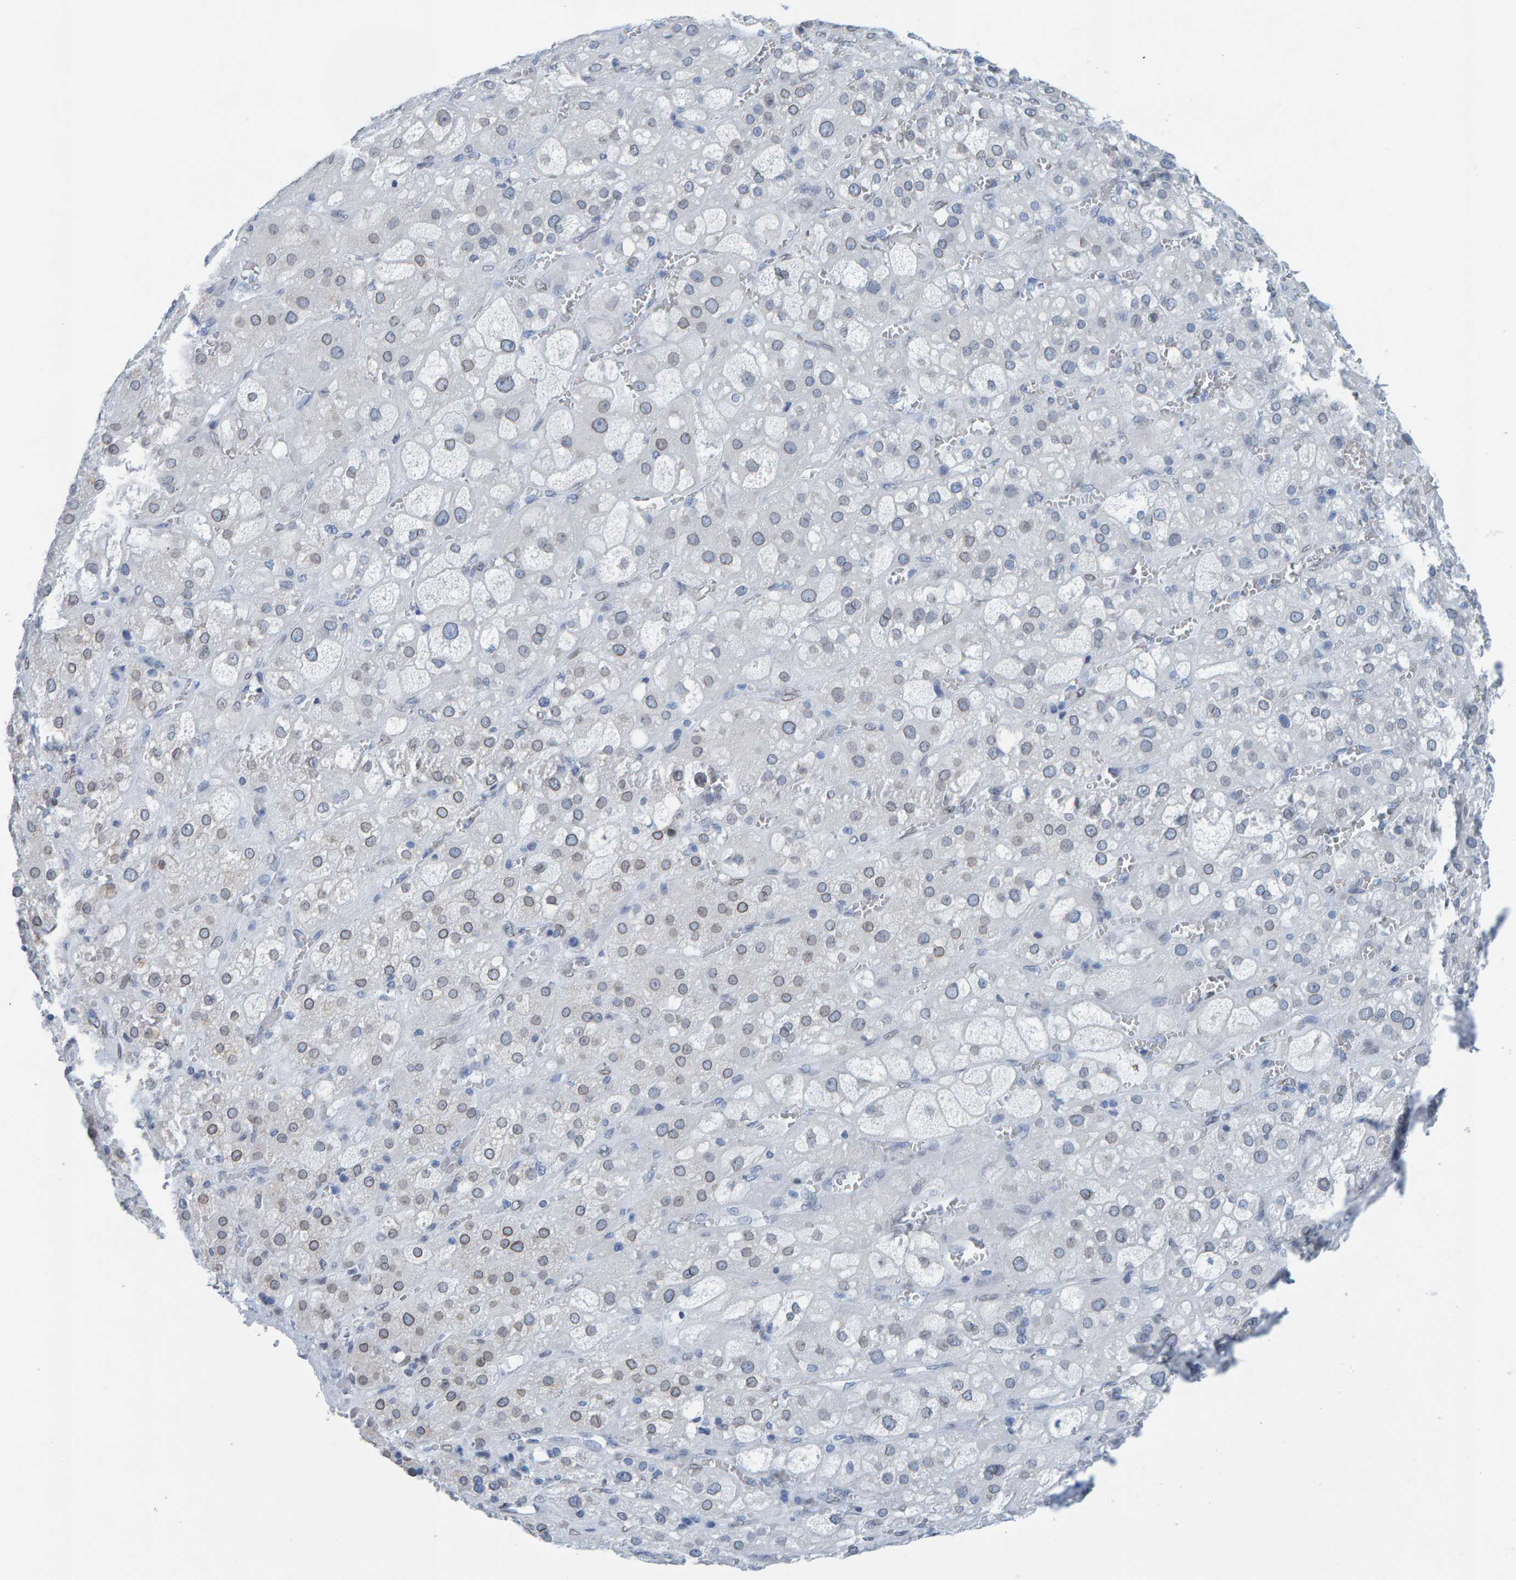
{"staining": {"intensity": "moderate", "quantity": "<25%", "location": "cytoplasmic/membranous,nuclear"}, "tissue": "adrenal gland", "cell_type": "Glandular cells", "image_type": "normal", "snomed": [{"axis": "morphology", "description": "Normal tissue, NOS"}, {"axis": "topography", "description": "Adrenal gland"}], "caption": "High-magnification brightfield microscopy of unremarkable adrenal gland stained with DAB (3,3'-diaminobenzidine) (brown) and counterstained with hematoxylin (blue). glandular cells exhibit moderate cytoplasmic/membranous,nuclear positivity is identified in about<25% of cells. (IHC, brightfield microscopy, high magnification).", "gene": "LMNB2", "patient": {"sex": "female", "age": 47}}